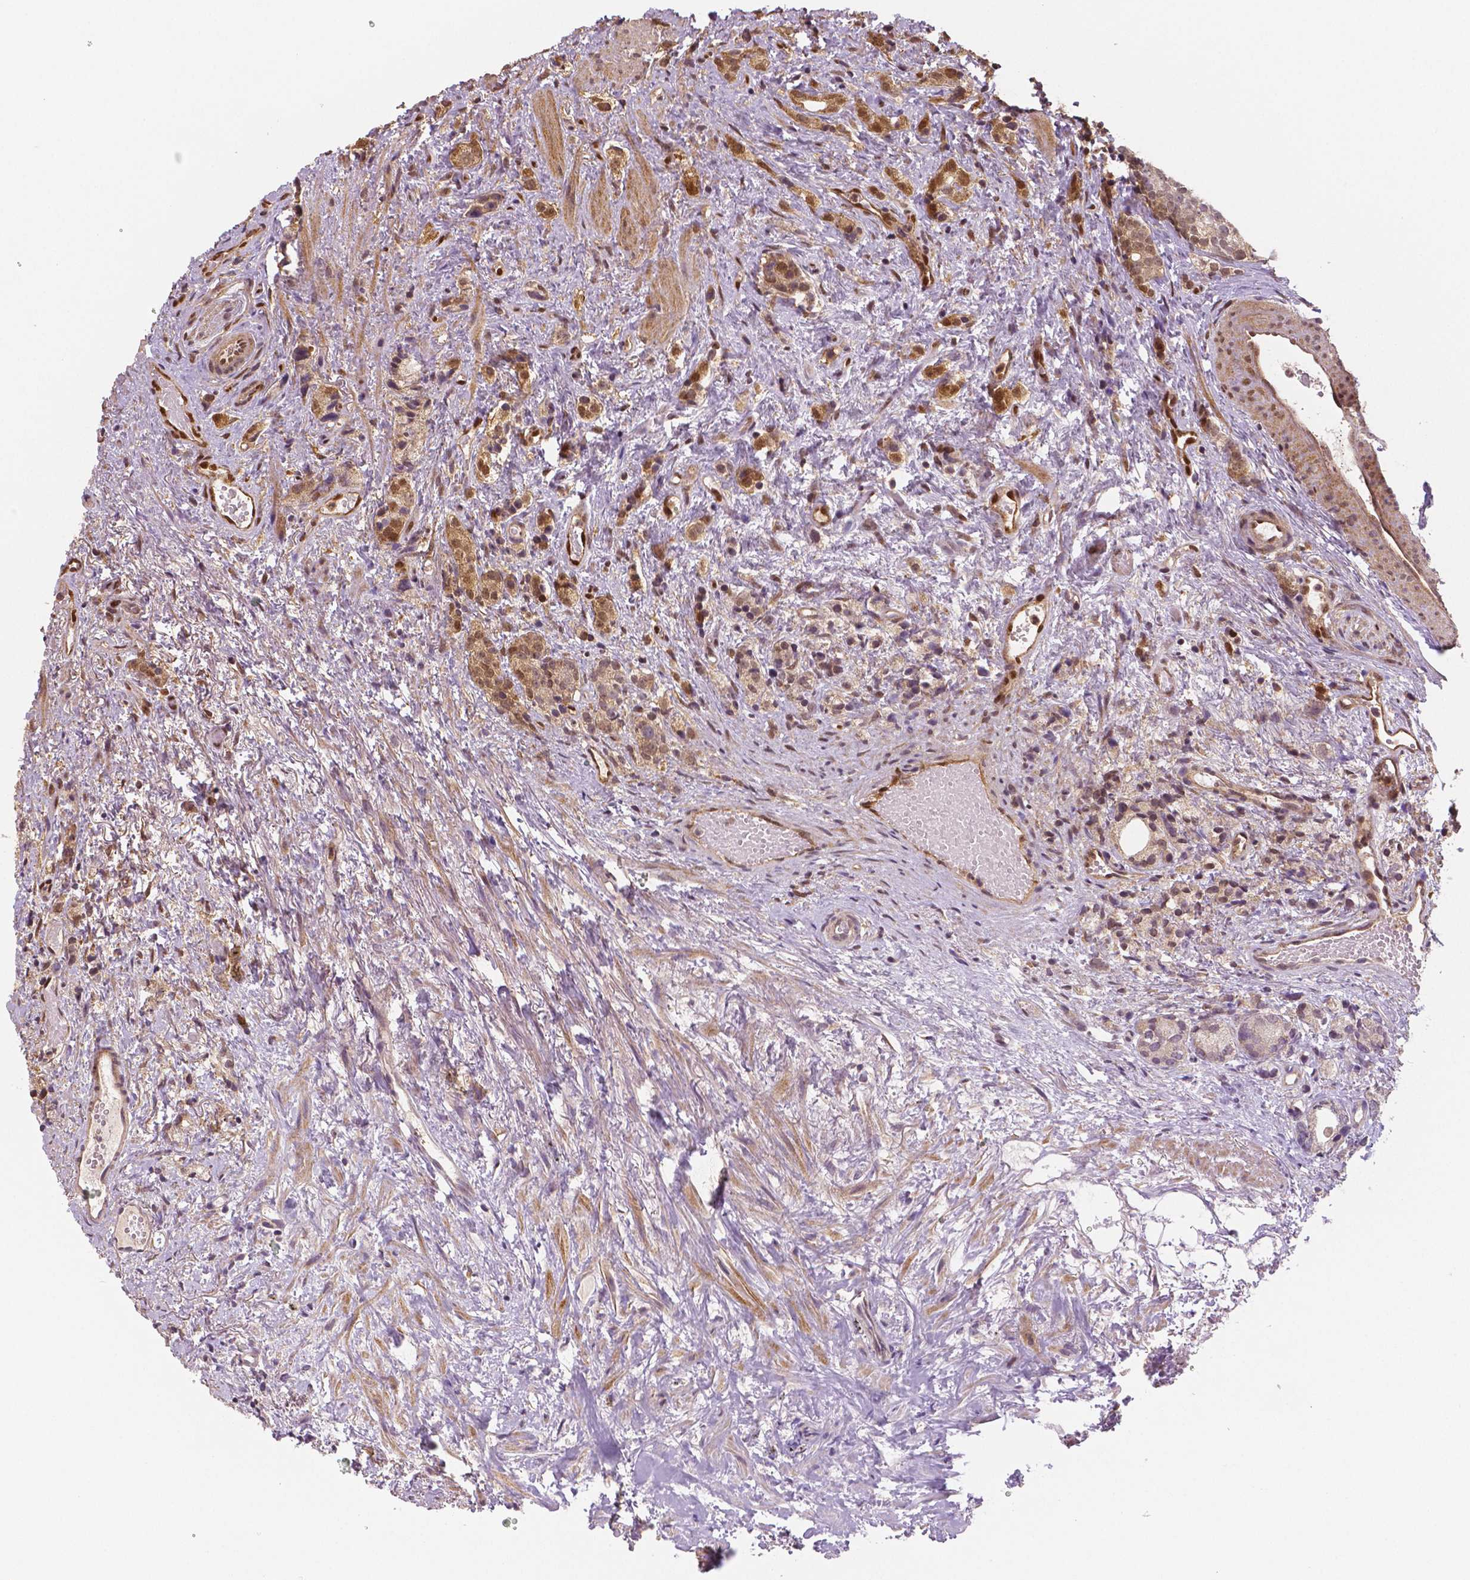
{"staining": {"intensity": "moderate", "quantity": ">75%", "location": "cytoplasmic/membranous,nuclear"}, "tissue": "prostate cancer", "cell_type": "Tumor cells", "image_type": "cancer", "snomed": [{"axis": "morphology", "description": "Adenocarcinoma, High grade"}, {"axis": "topography", "description": "Prostate"}], "caption": "Prostate cancer tissue reveals moderate cytoplasmic/membranous and nuclear staining in about >75% of tumor cells, visualized by immunohistochemistry. (Brightfield microscopy of DAB IHC at high magnification).", "gene": "STAT3", "patient": {"sex": "male", "age": 53}}